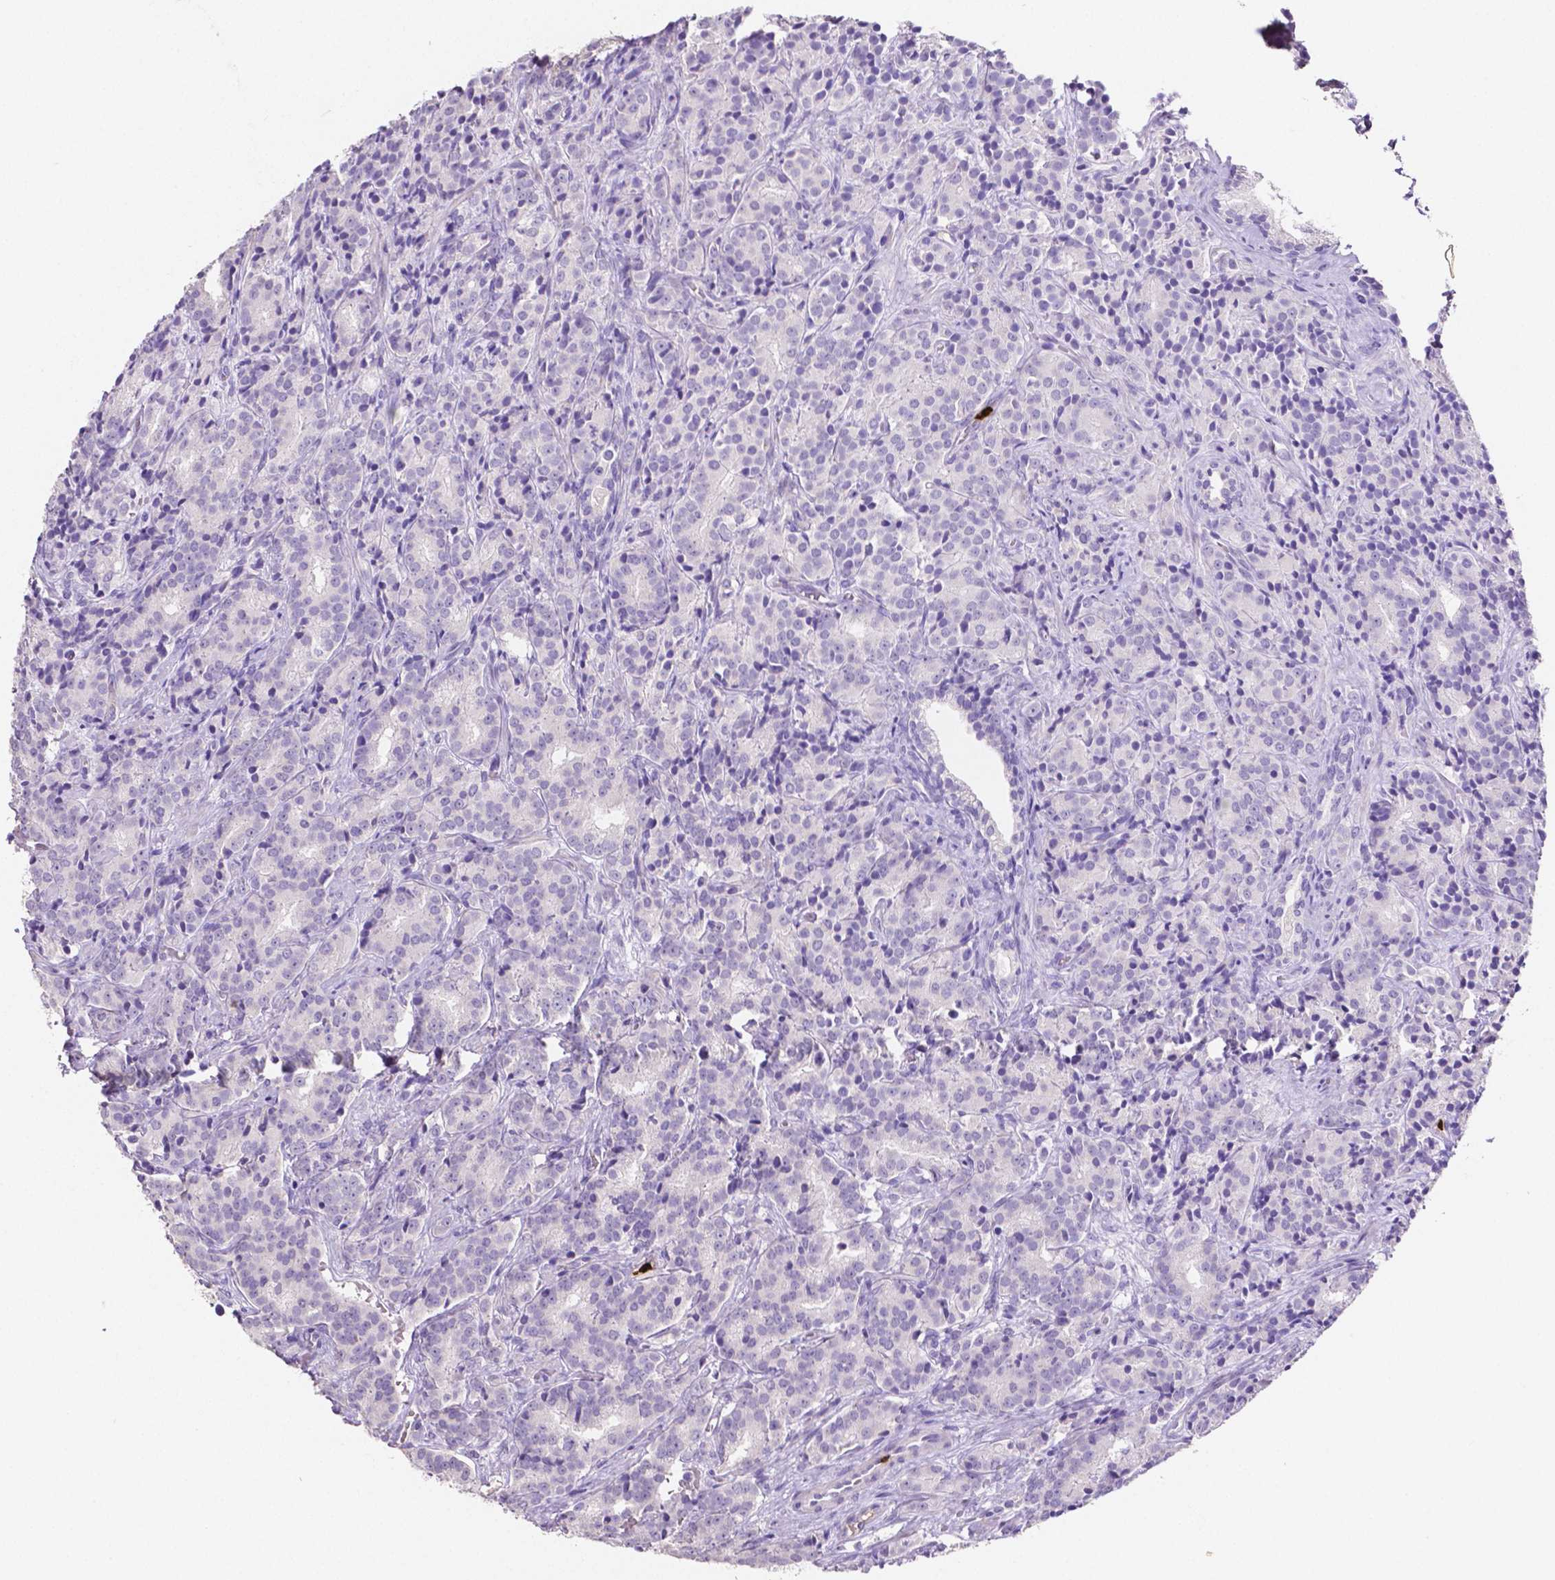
{"staining": {"intensity": "negative", "quantity": "none", "location": "none"}, "tissue": "prostate cancer", "cell_type": "Tumor cells", "image_type": "cancer", "snomed": [{"axis": "morphology", "description": "Adenocarcinoma, High grade"}, {"axis": "topography", "description": "Prostate"}], "caption": "This is a photomicrograph of immunohistochemistry staining of prostate adenocarcinoma (high-grade), which shows no staining in tumor cells. (Brightfield microscopy of DAB IHC at high magnification).", "gene": "MMP9", "patient": {"sex": "male", "age": 90}}